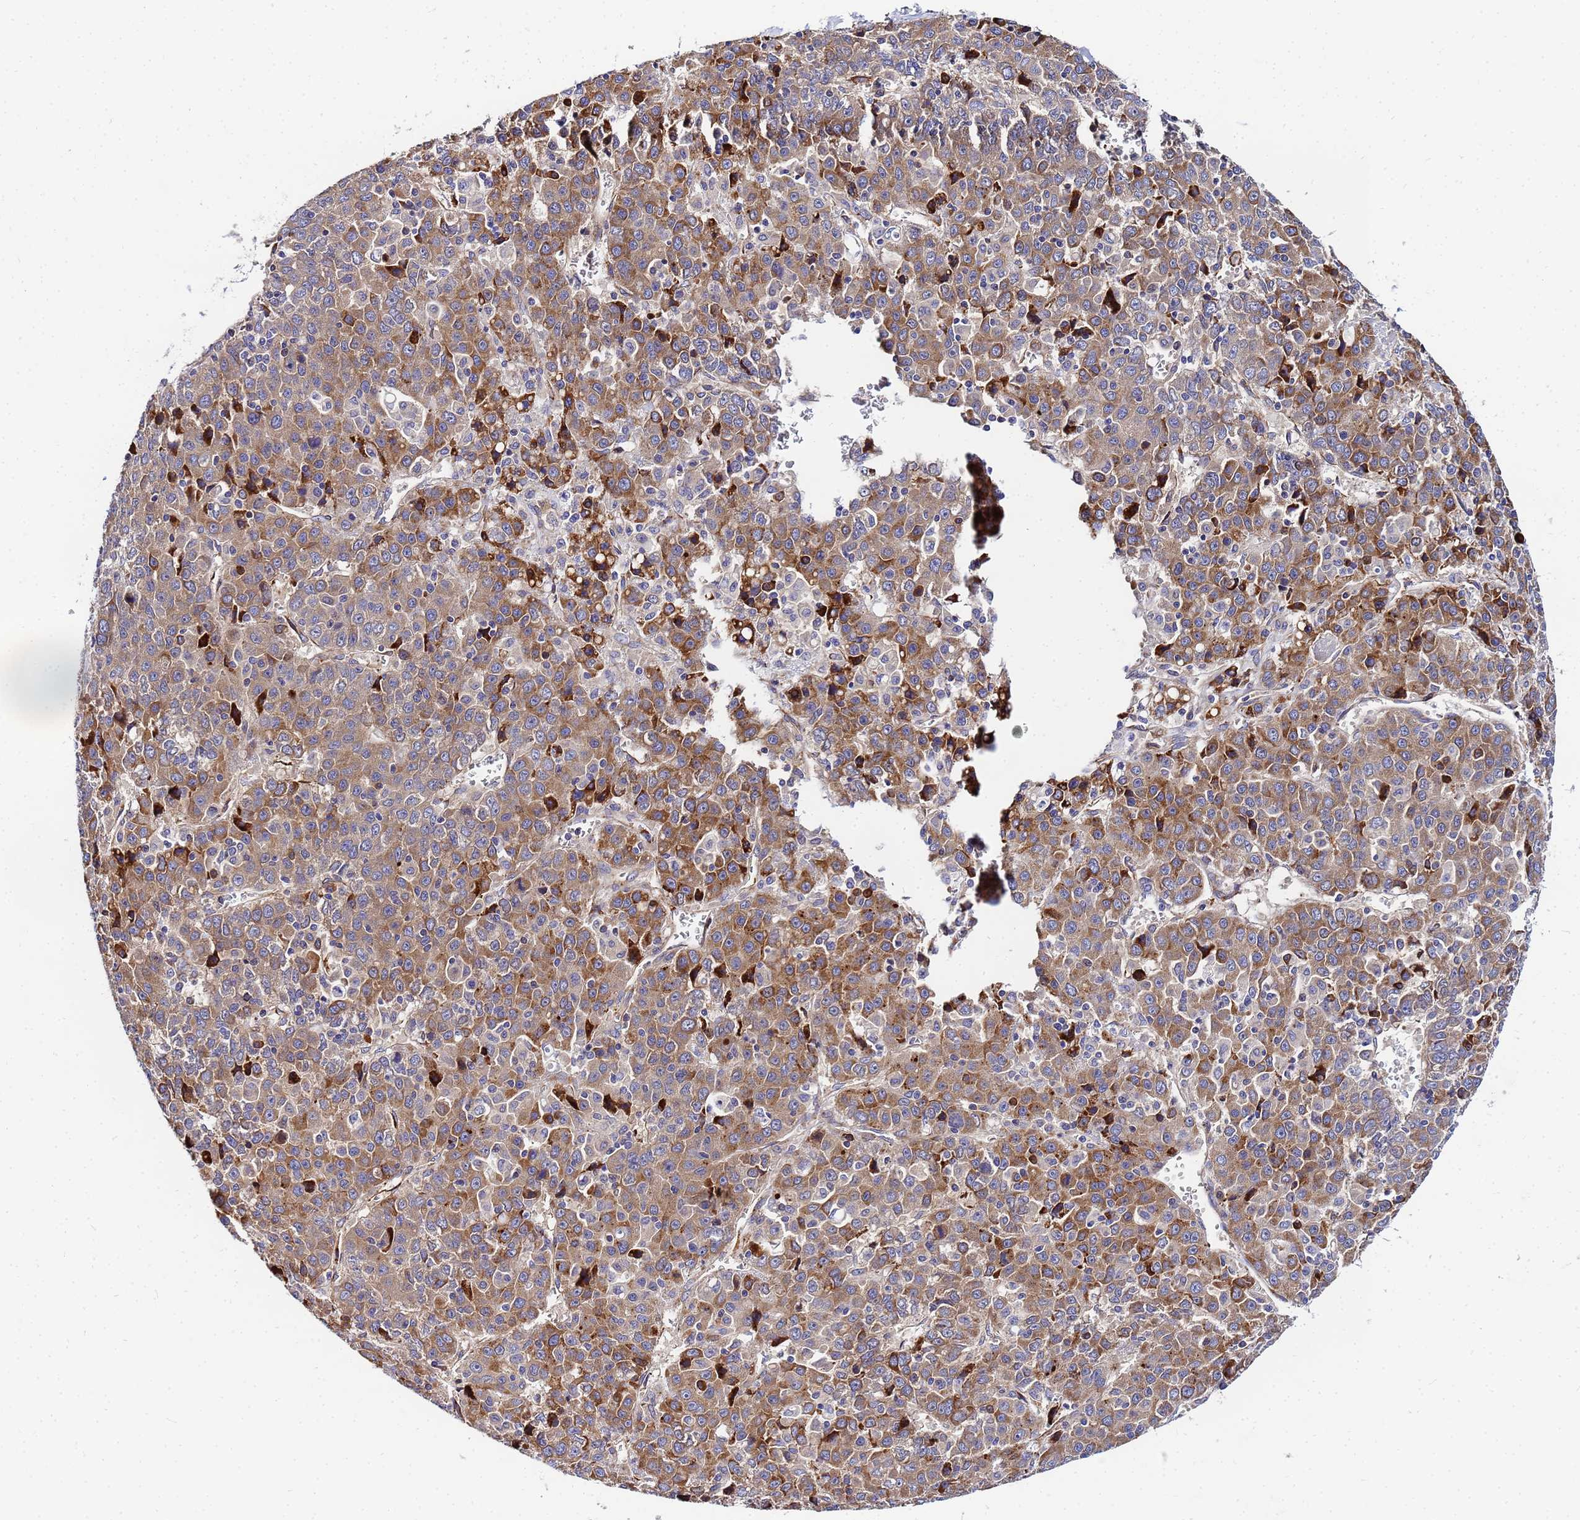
{"staining": {"intensity": "moderate", "quantity": ">75%", "location": "cytoplasmic/membranous"}, "tissue": "liver cancer", "cell_type": "Tumor cells", "image_type": "cancer", "snomed": [{"axis": "morphology", "description": "Carcinoma, Hepatocellular, NOS"}, {"axis": "topography", "description": "Liver"}], "caption": "This image reveals immunohistochemistry (IHC) staining of liver cancer, with medium moderate cytoplasmic/membranous expression in about >75% of tumor cells.", "gene": "POM121", "patient": {"sex": "female", "age": 53}}